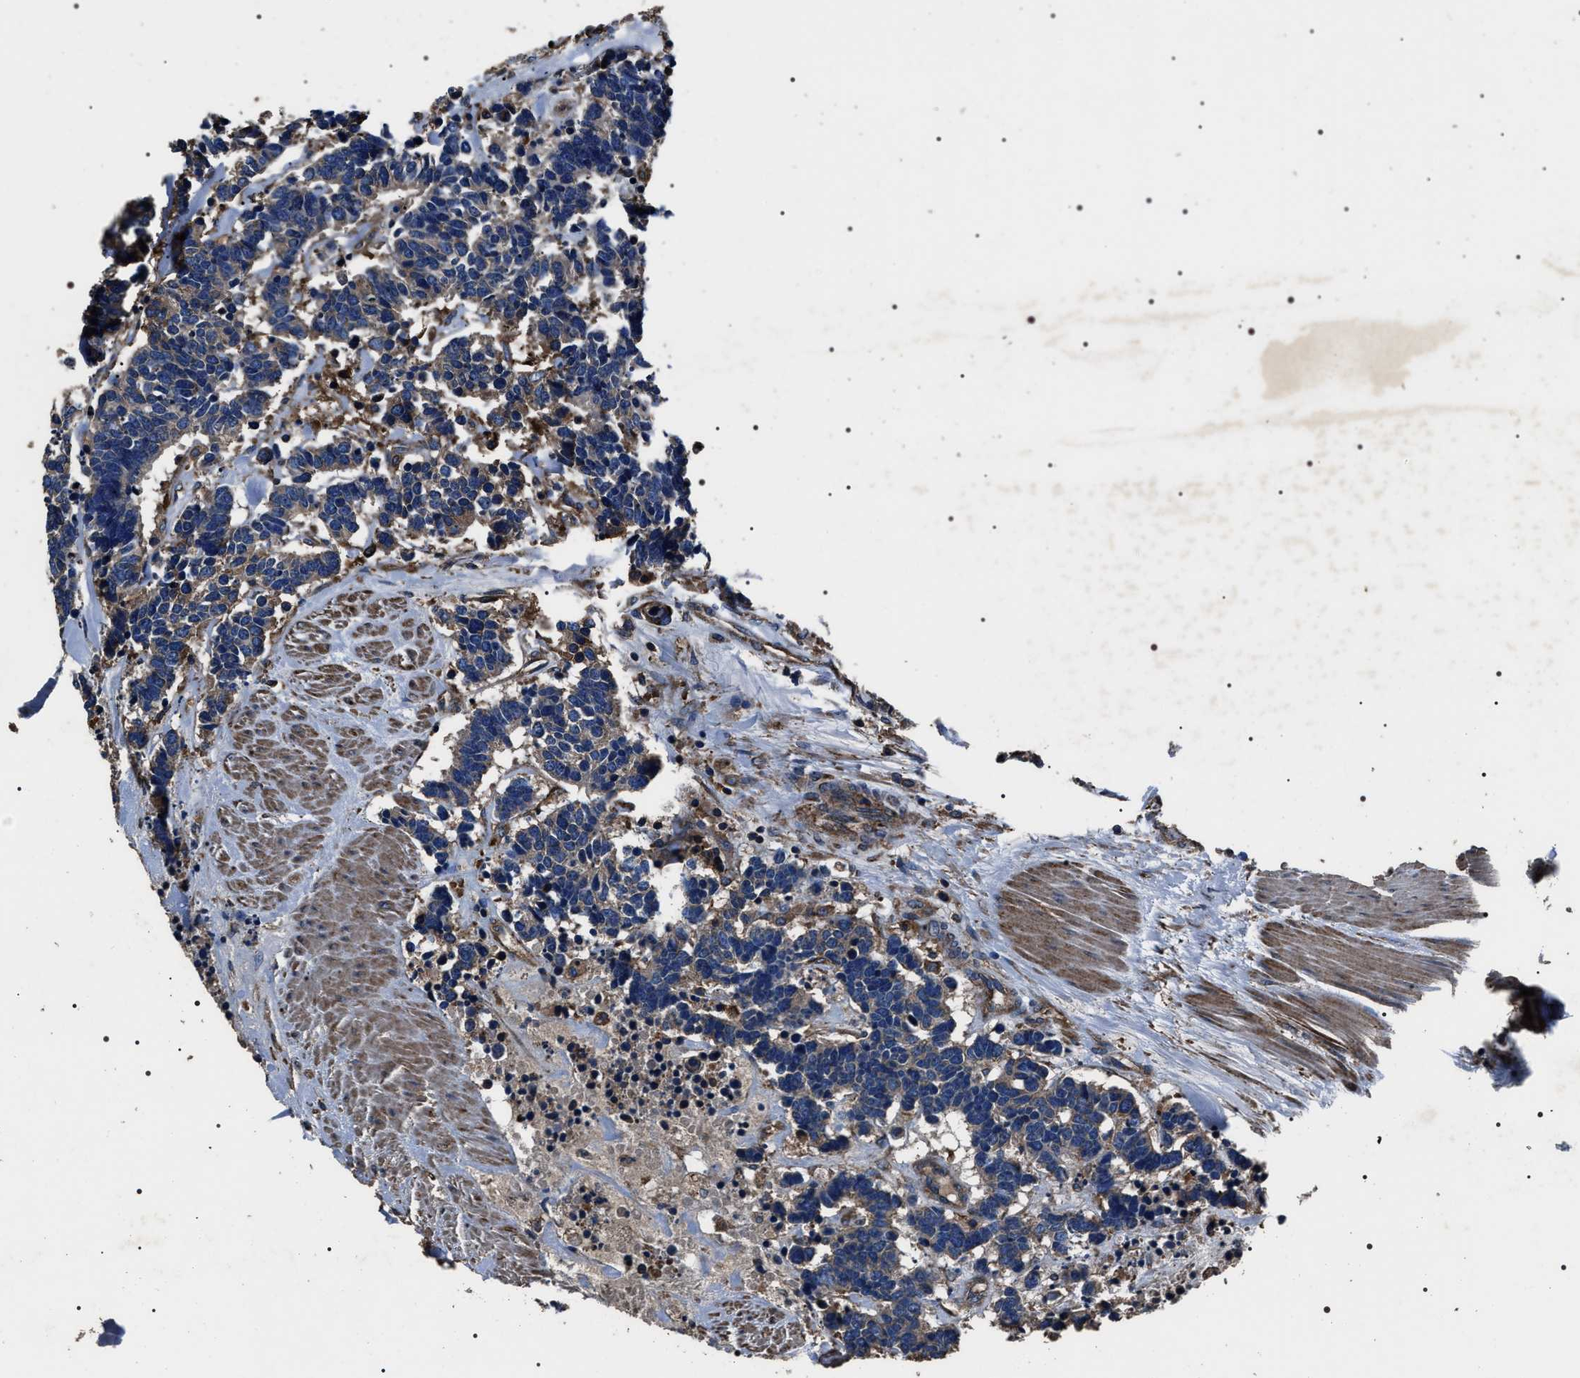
{"staining": {"intensity": "weak", "quantity": "25%-75%", "location": "cytoplasmic/membranous"}, "tissue": "carcinoid", "cell_type": "Tumor cells", "image_type": "cancer", "snomed": [{"axis": "morphology", "description": "Carcinoma, NOS"}, {"axis": "morphology", "description": "Carcinoid, malignant, NOS"}, {"axis": "topography", "description": "Urinary bladder"}], "caption": "Brown immunohistochemical staining in human carcinoid demonstrates weak cytoplasmic/membranous positivity in approximately 25%-75% of tumor cells.", "gene": "HSCB", "patient": {"sex": "male", "age": 57}}